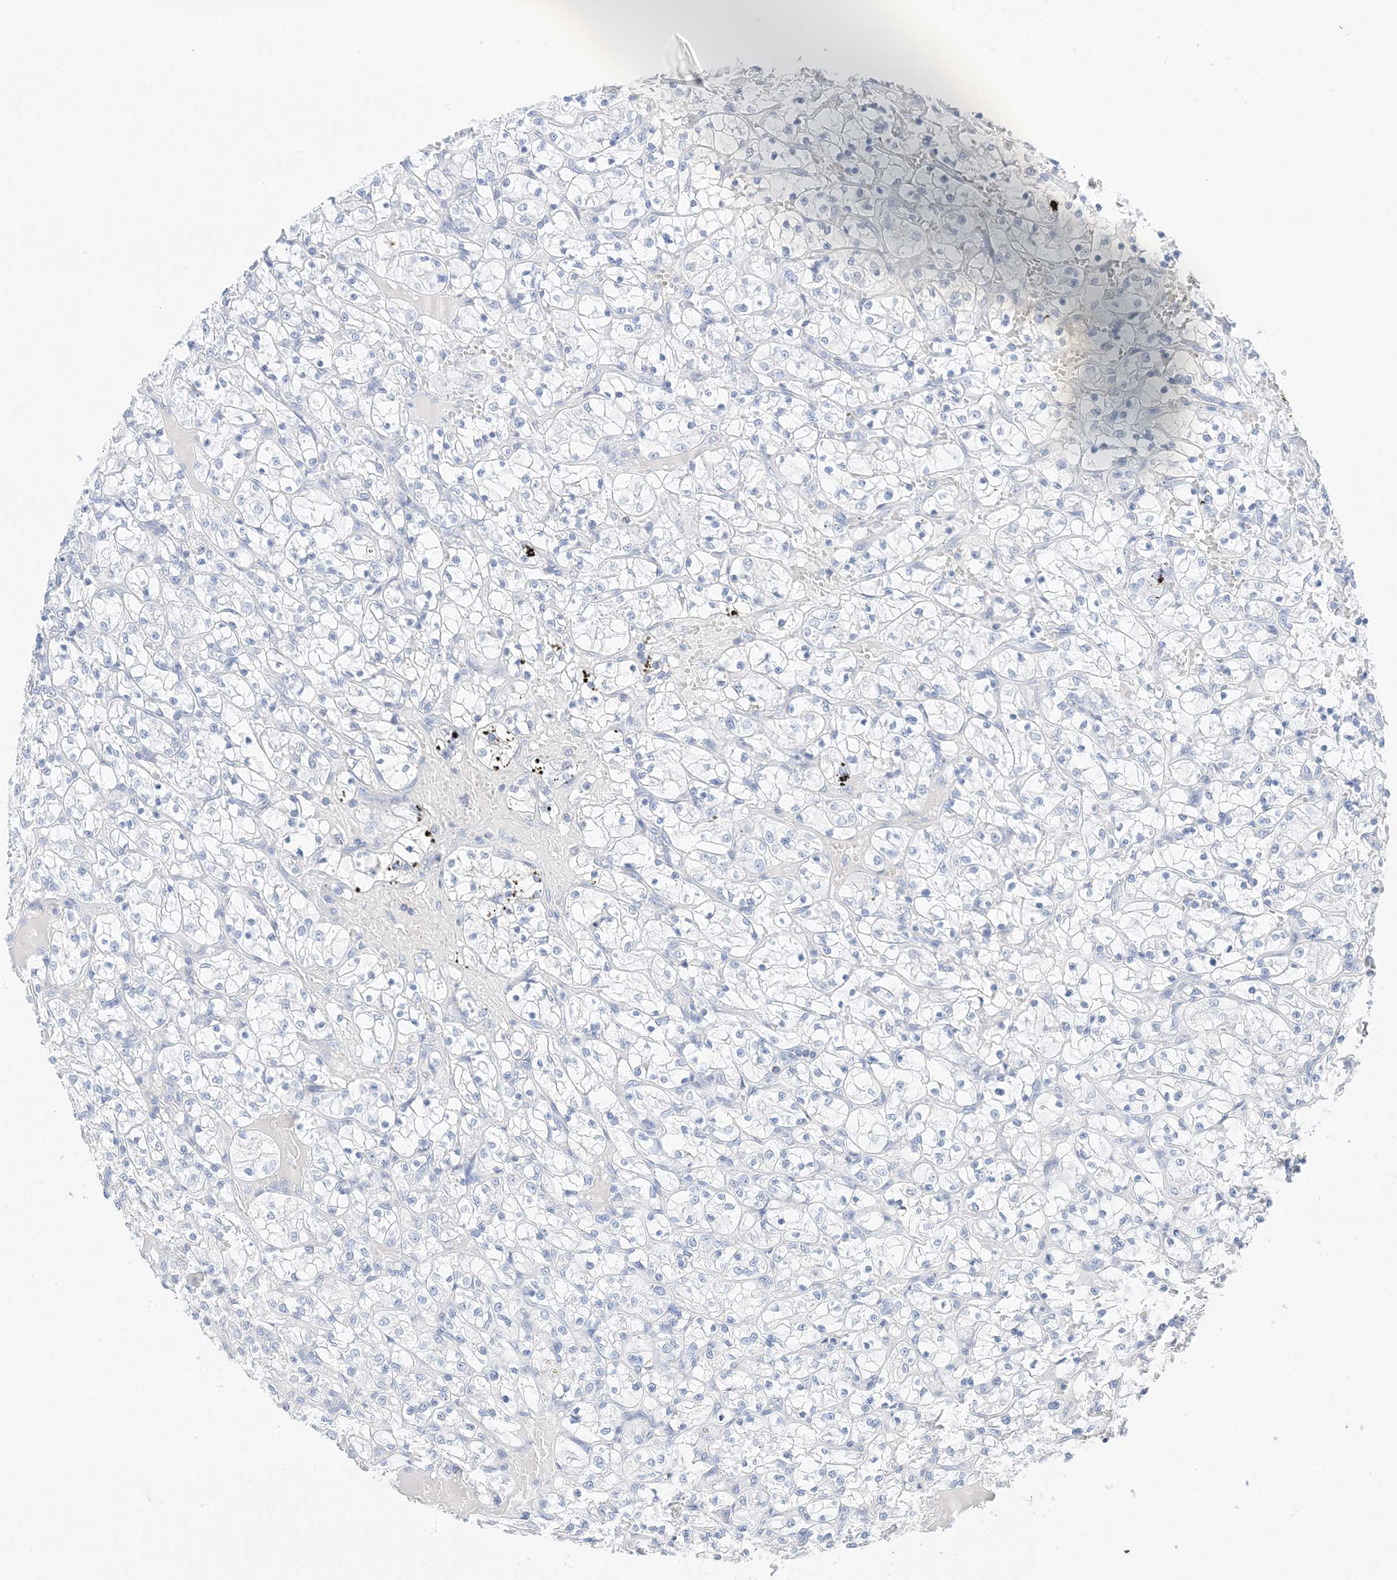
{"staining": {"intensity": "negative", "quantity": "none", "location": "none"}, "tissue": "renal cancer", "cell_type": "Tumor cells", "image_type": "cancer", "snomed": [{"axis": "morphology", "description": "Adenocarcinoma, NOS"}, {"axis": "topography", "description": "Kidney"}], "caption": "An IHC micrograph of renal cancer (adenocarcinoma) is shown. There is no staining in tumor cells of renal cancer (adenocarcinoma).", "gene": "MUC17", "patient": {"sex": "female", "age": 69}}